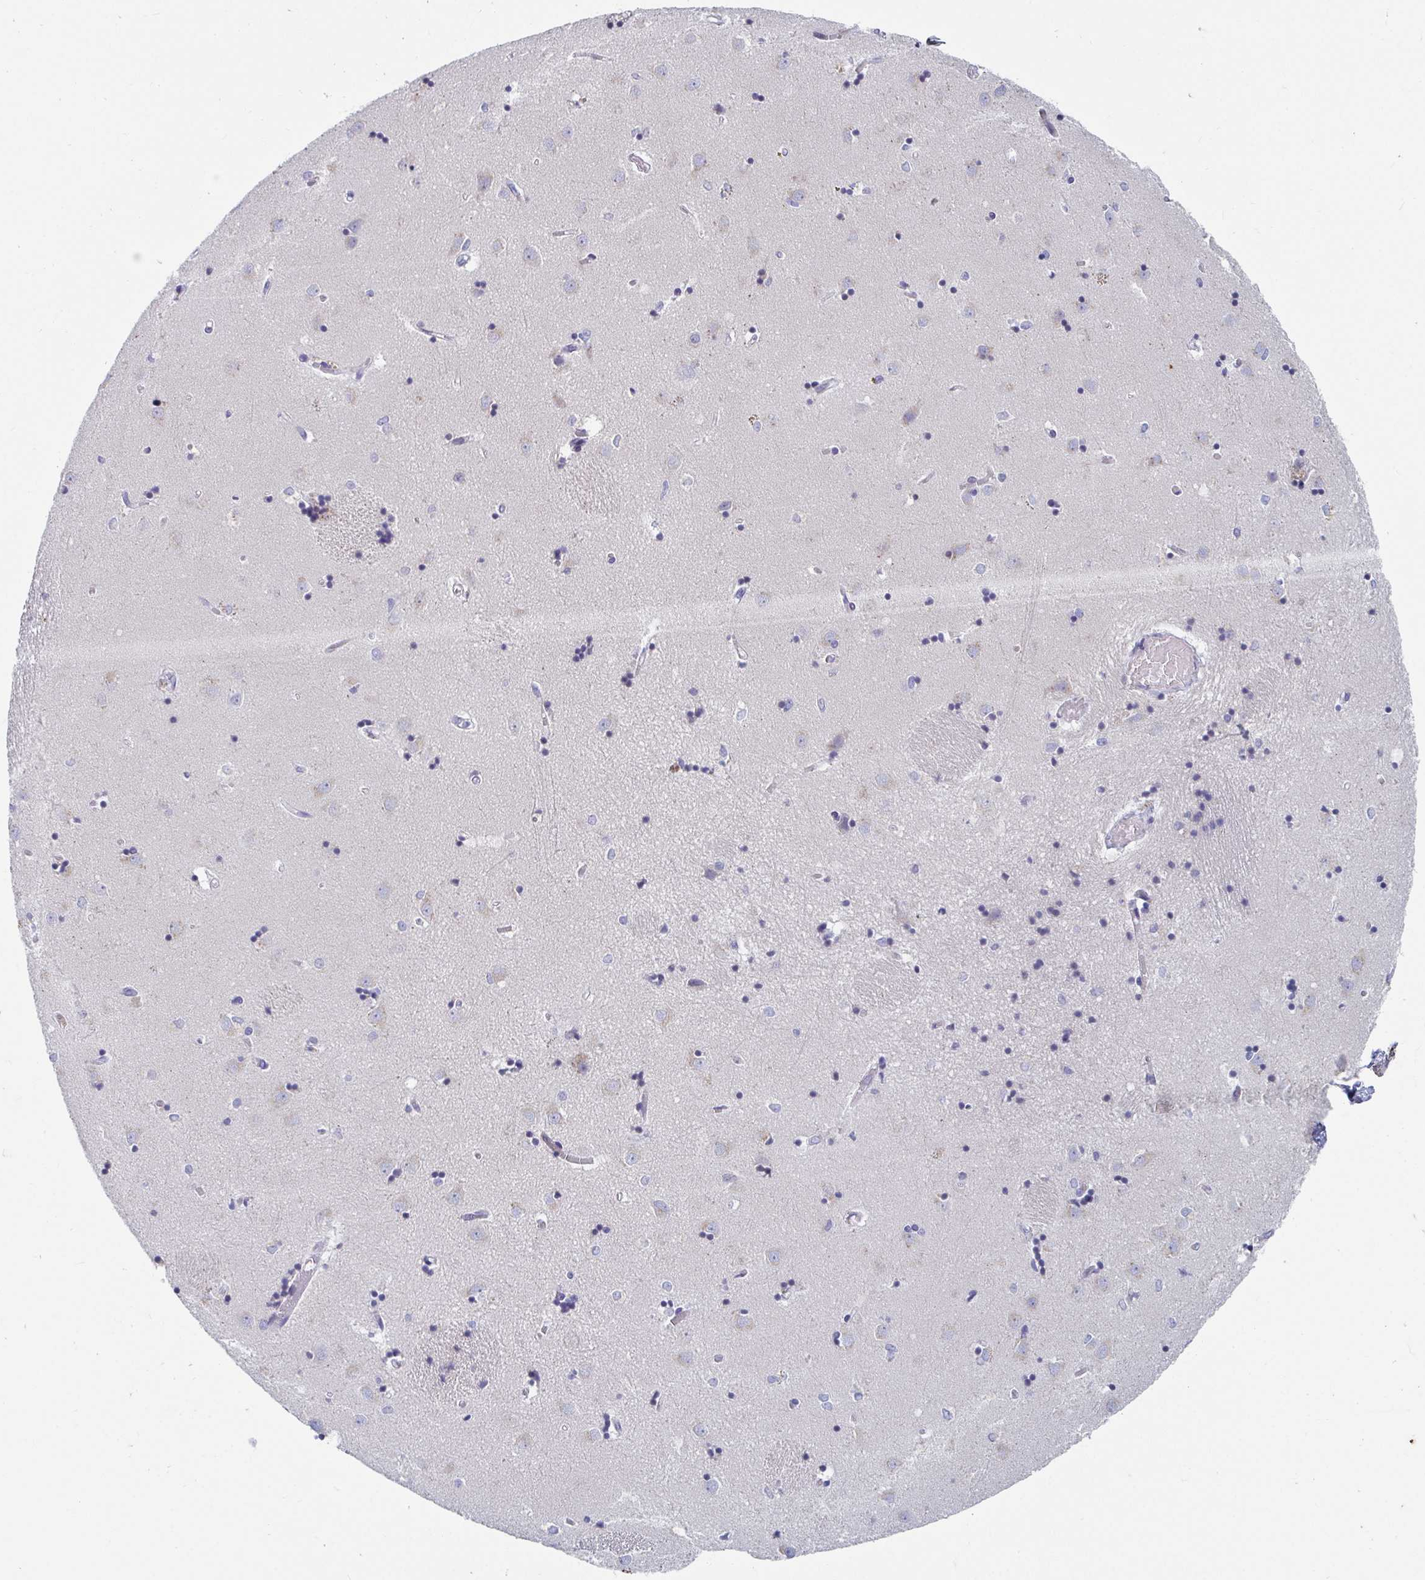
{"staining": {"intensity": "negative", "quantity": "none", "location": "none"}, "tissue": "caudate", "cell_type": "Glial cells", "image_type": "normal", "snomed": [{"axis": "morphology", "description": "Normal tissue, NOS"}, {"axis": "topography", "description": "Lateral ventricle wall"}], "caption": "High power microscopy image of an immunohistochemistry (IHC) histopathology image of benign caudate, revealing no significant positivity in glial cells. (Stains: DAB immunohistochemistry with hematoxylin counter stain, Microscopy: brightfield microscopy at high magnification).", "gene": "ZFP82", "patient": {"sex": "male", "age": 54}}